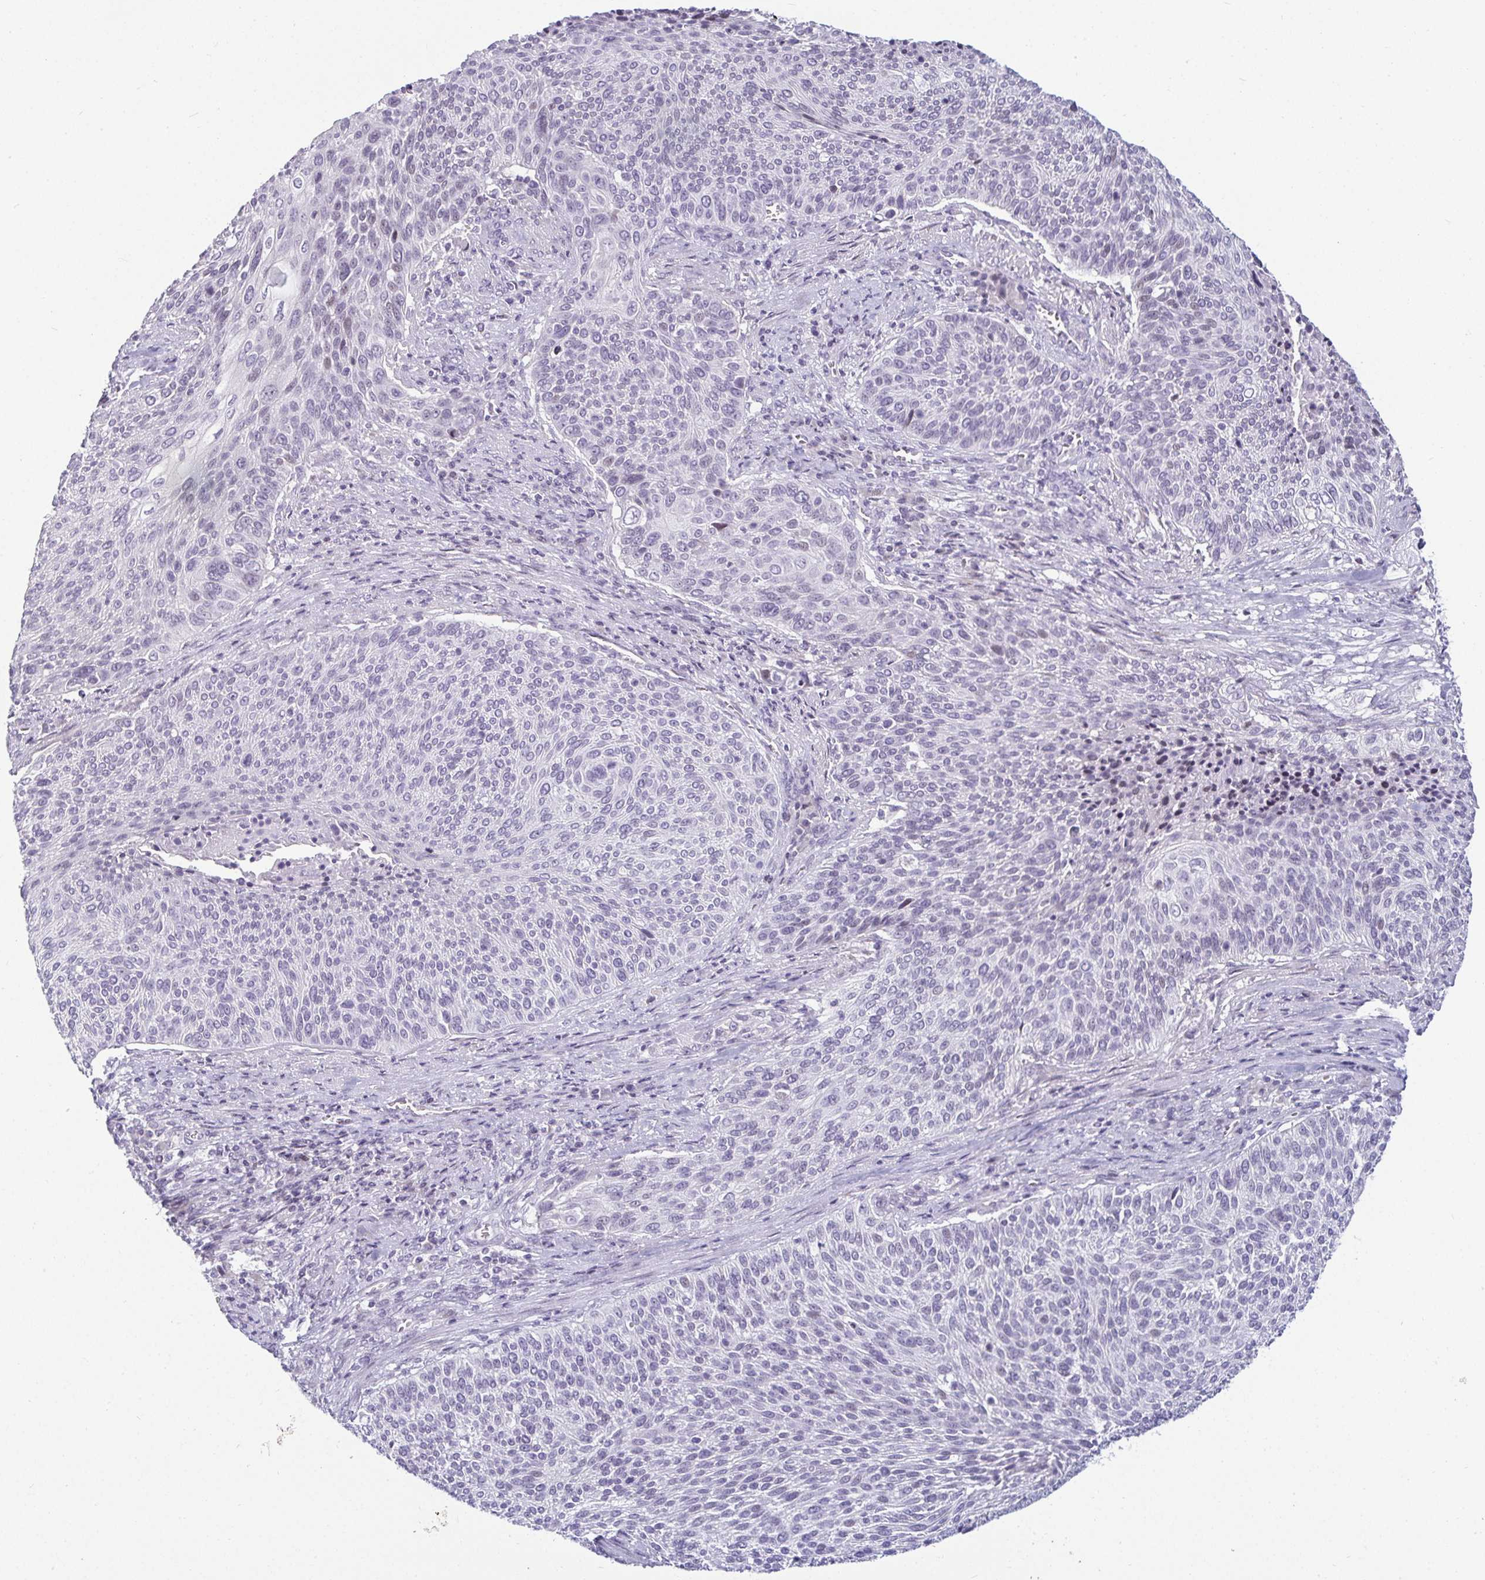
{"staining": {"intensity": "negative", "quantity": "none", "location": "none"}, "tissue": "cervical cancer", "cell_type": "Tumor cells", "image_type": "cancer", "snomed": [{"axis": "morphology", "description": "Squamous cell carcinoma, NOS"}, {"axis": "topography", "description": "Cervix"}], "caption": "DAB (3,3'-diaminobenzidine) immunohistochemical staining of cervical cancer demonstrates no significant staining in tumor cells.", "gene": "CR2", "patient": {"sex": "female", "age": 31}}